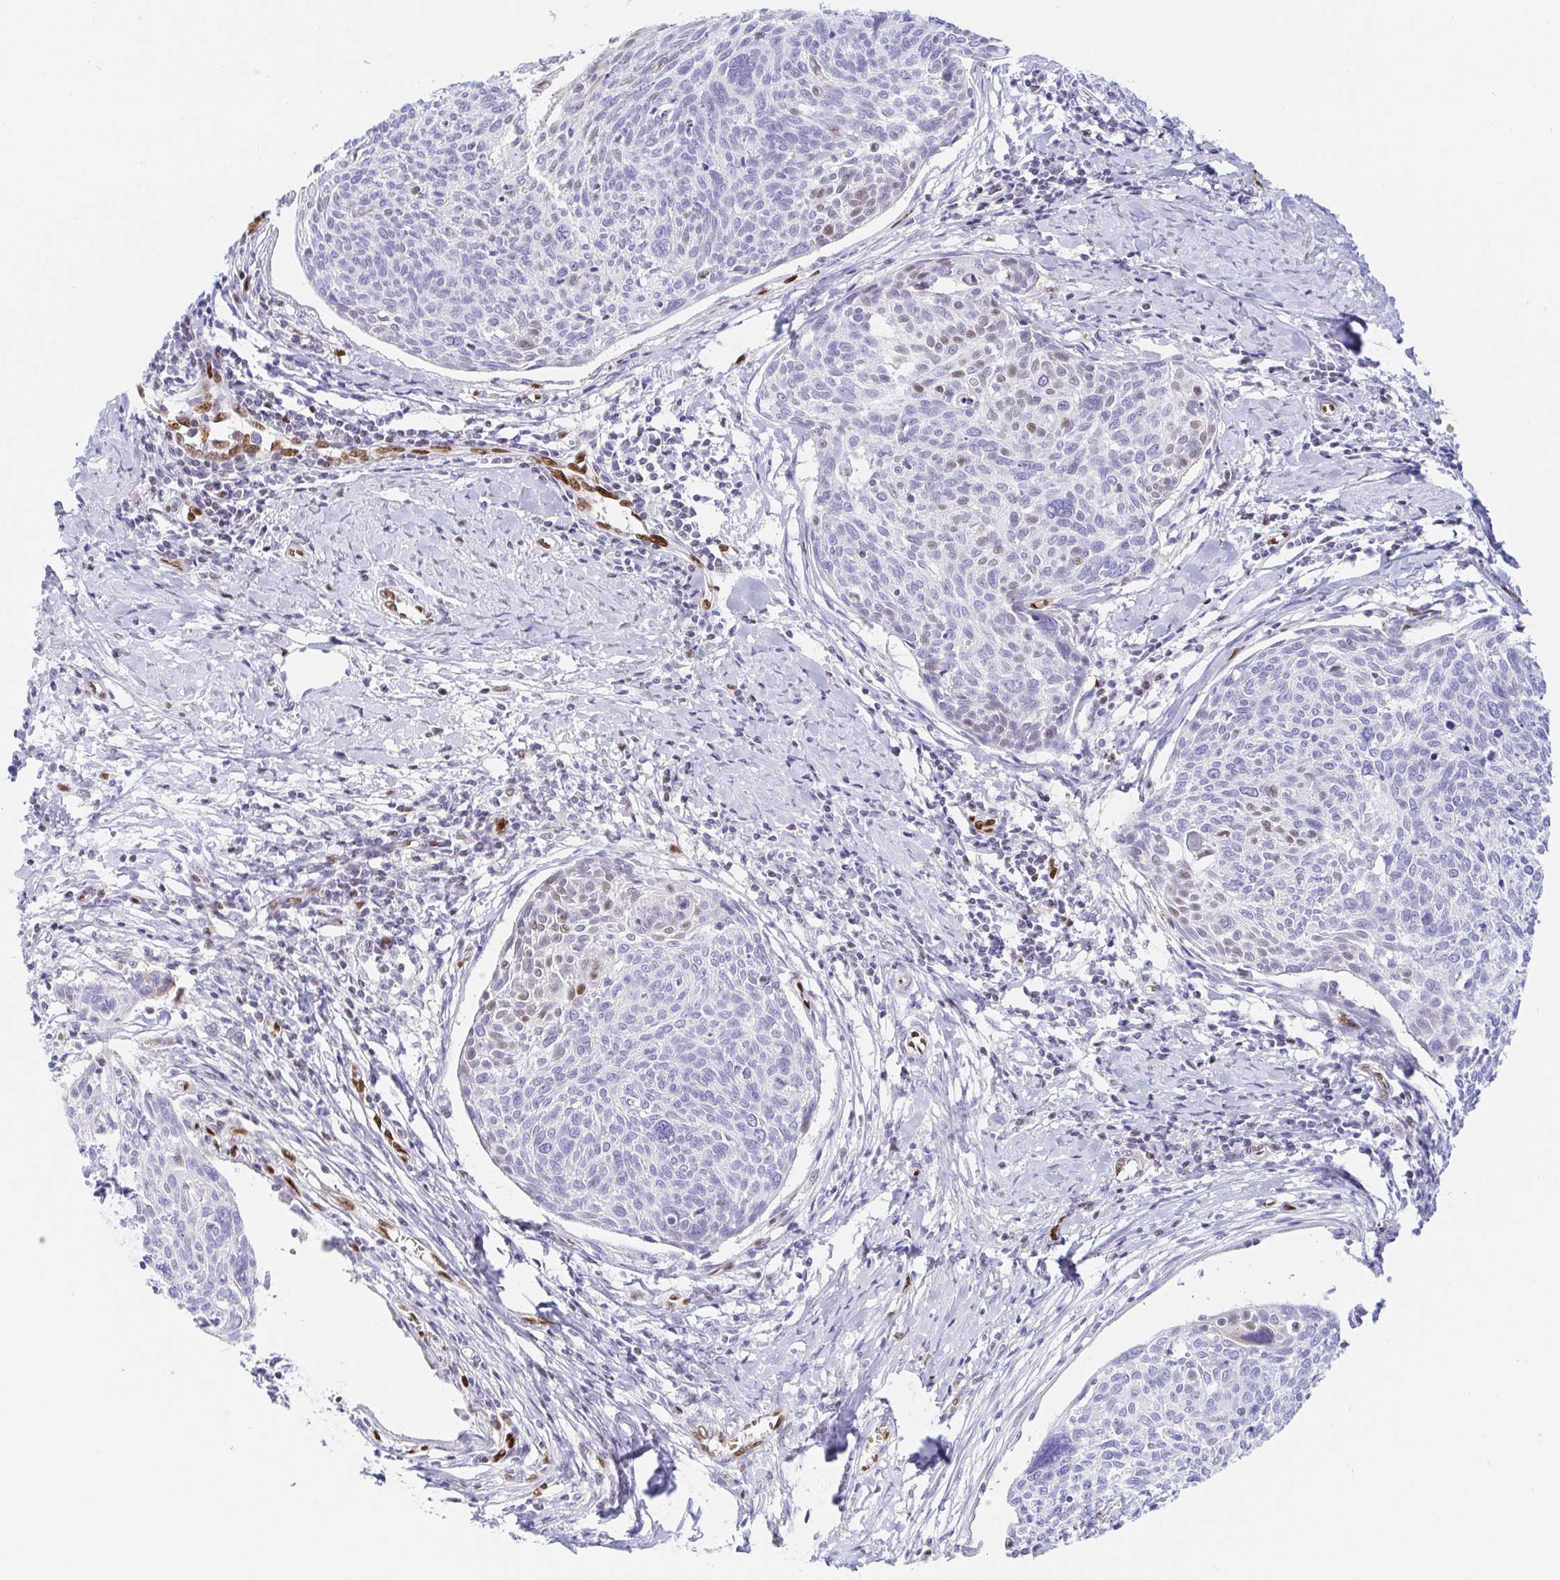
{"staining": {"intensity": "negative", "quantity": "none", "location": "none"}, "tissue": "cervical cancer", "cell_type": "Tumor cells", "image_type": "cancer", "snomed": [{"axis": "morphology", "description": "Squamous cell carcinoma, NOS"}, {"axis": "topography", "description": "Cervix"}], "caption": "High power microscopy photomicrograph of an immunohistochemistry image of squamous cell carcinoma (cervical), revealing no significant positivity in tumor cells.", "gene": "HINFP", "patient": {"sex": "female", "age": 49}}